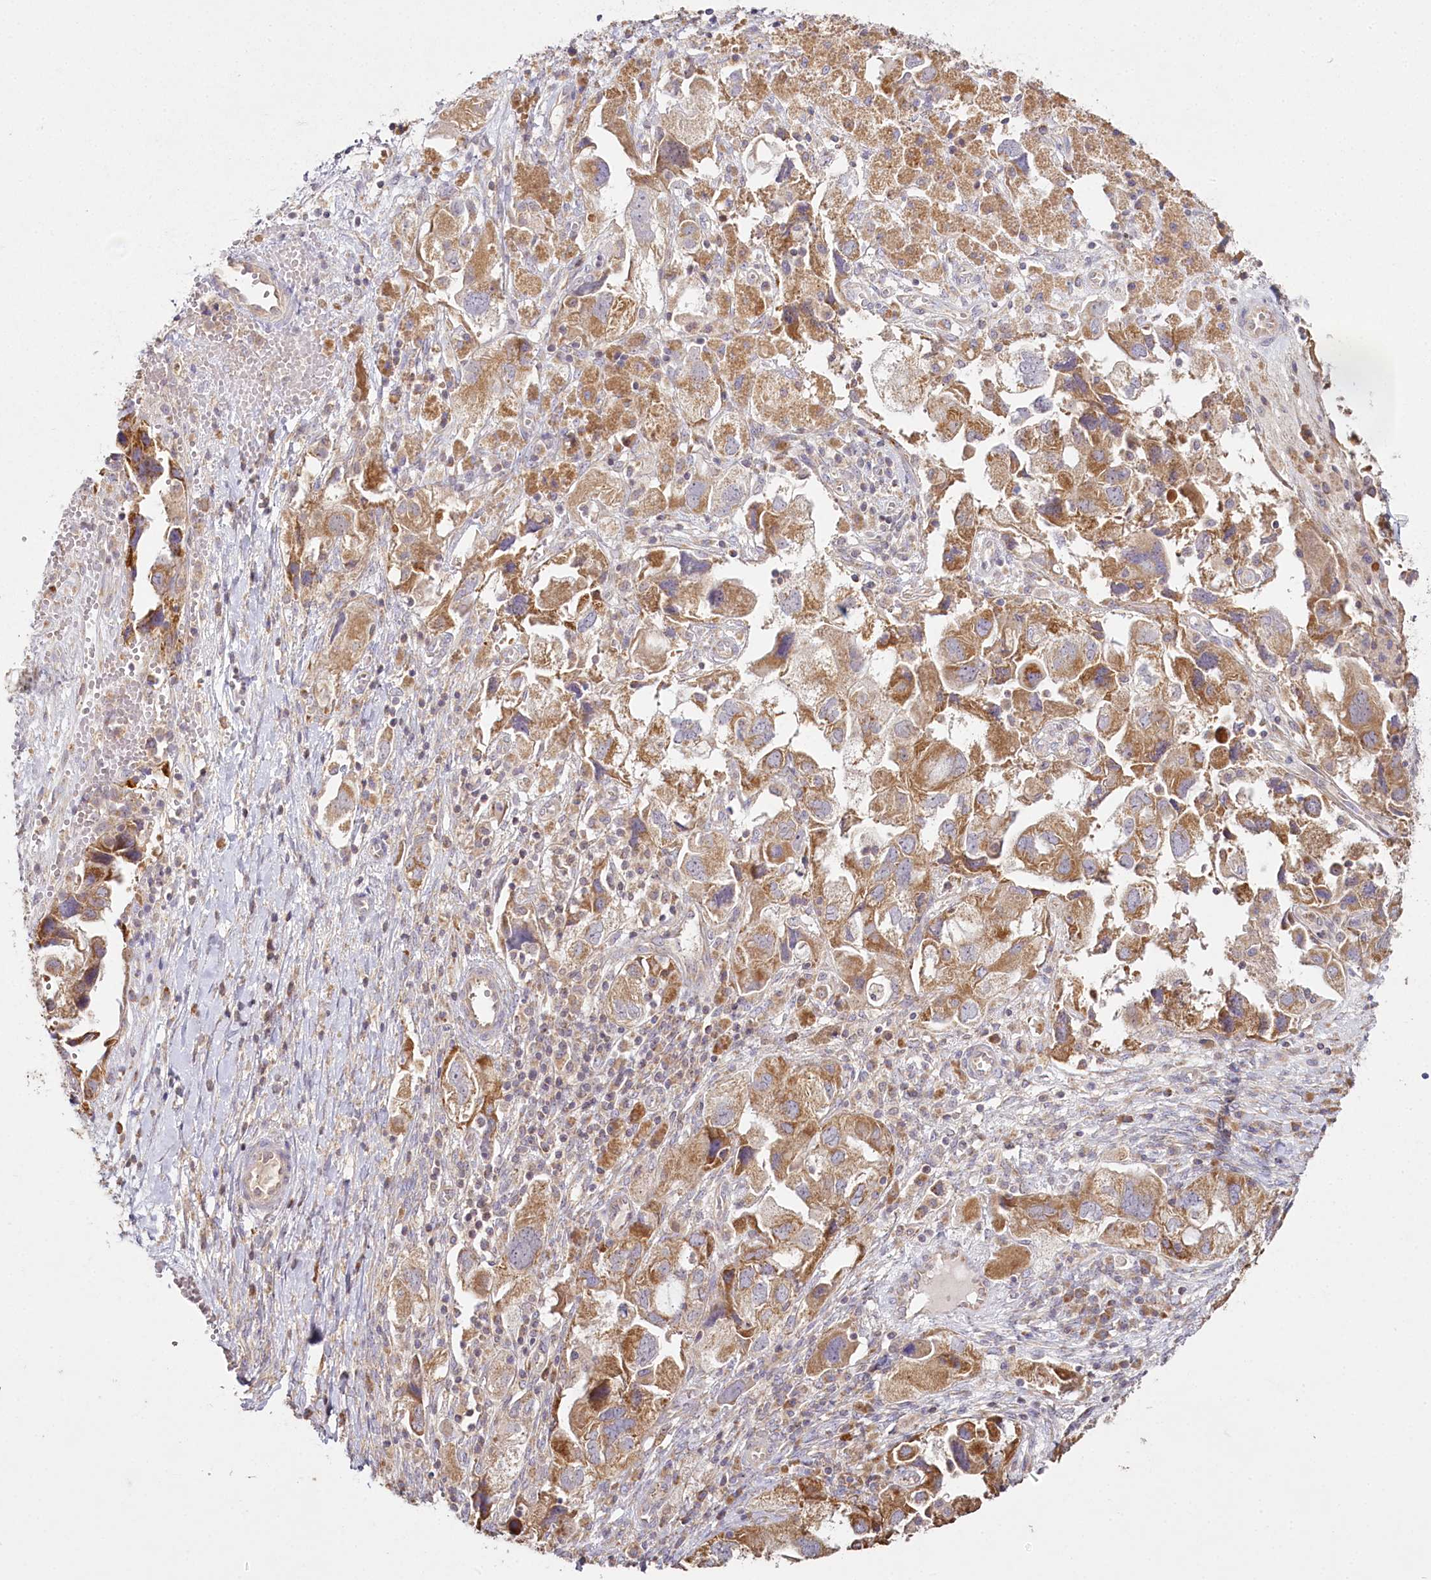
{"staining": {"intensity": "moderate", "quantity": ">75%", "location": "cytoplasmic/membranous"}, "tissue": "ovarian cancer", "cell_type": "Tumor cells", "image_type": "cancer", "snomed": [{"axis": "morphology", "description": "Carcinoma, NOS"}, {"axis": "morphology", "description": "Cystadenocarcinoma, serous, NOS"}, {"axis": "topography", "description": "Ovary"}], "caption": "A brown stain highlights moderate cytoplasmic/membranous staining of a protein in human carcinoma (ovarian) tumor cells. (Stains: DAB (3,3'-diaminobenzidine) in brown, nuclei in blue, Microscopy: brightfield microscopy at high magnification).", "gene": "ACOX2", "patient": {"sex": "female", "age": 69}}